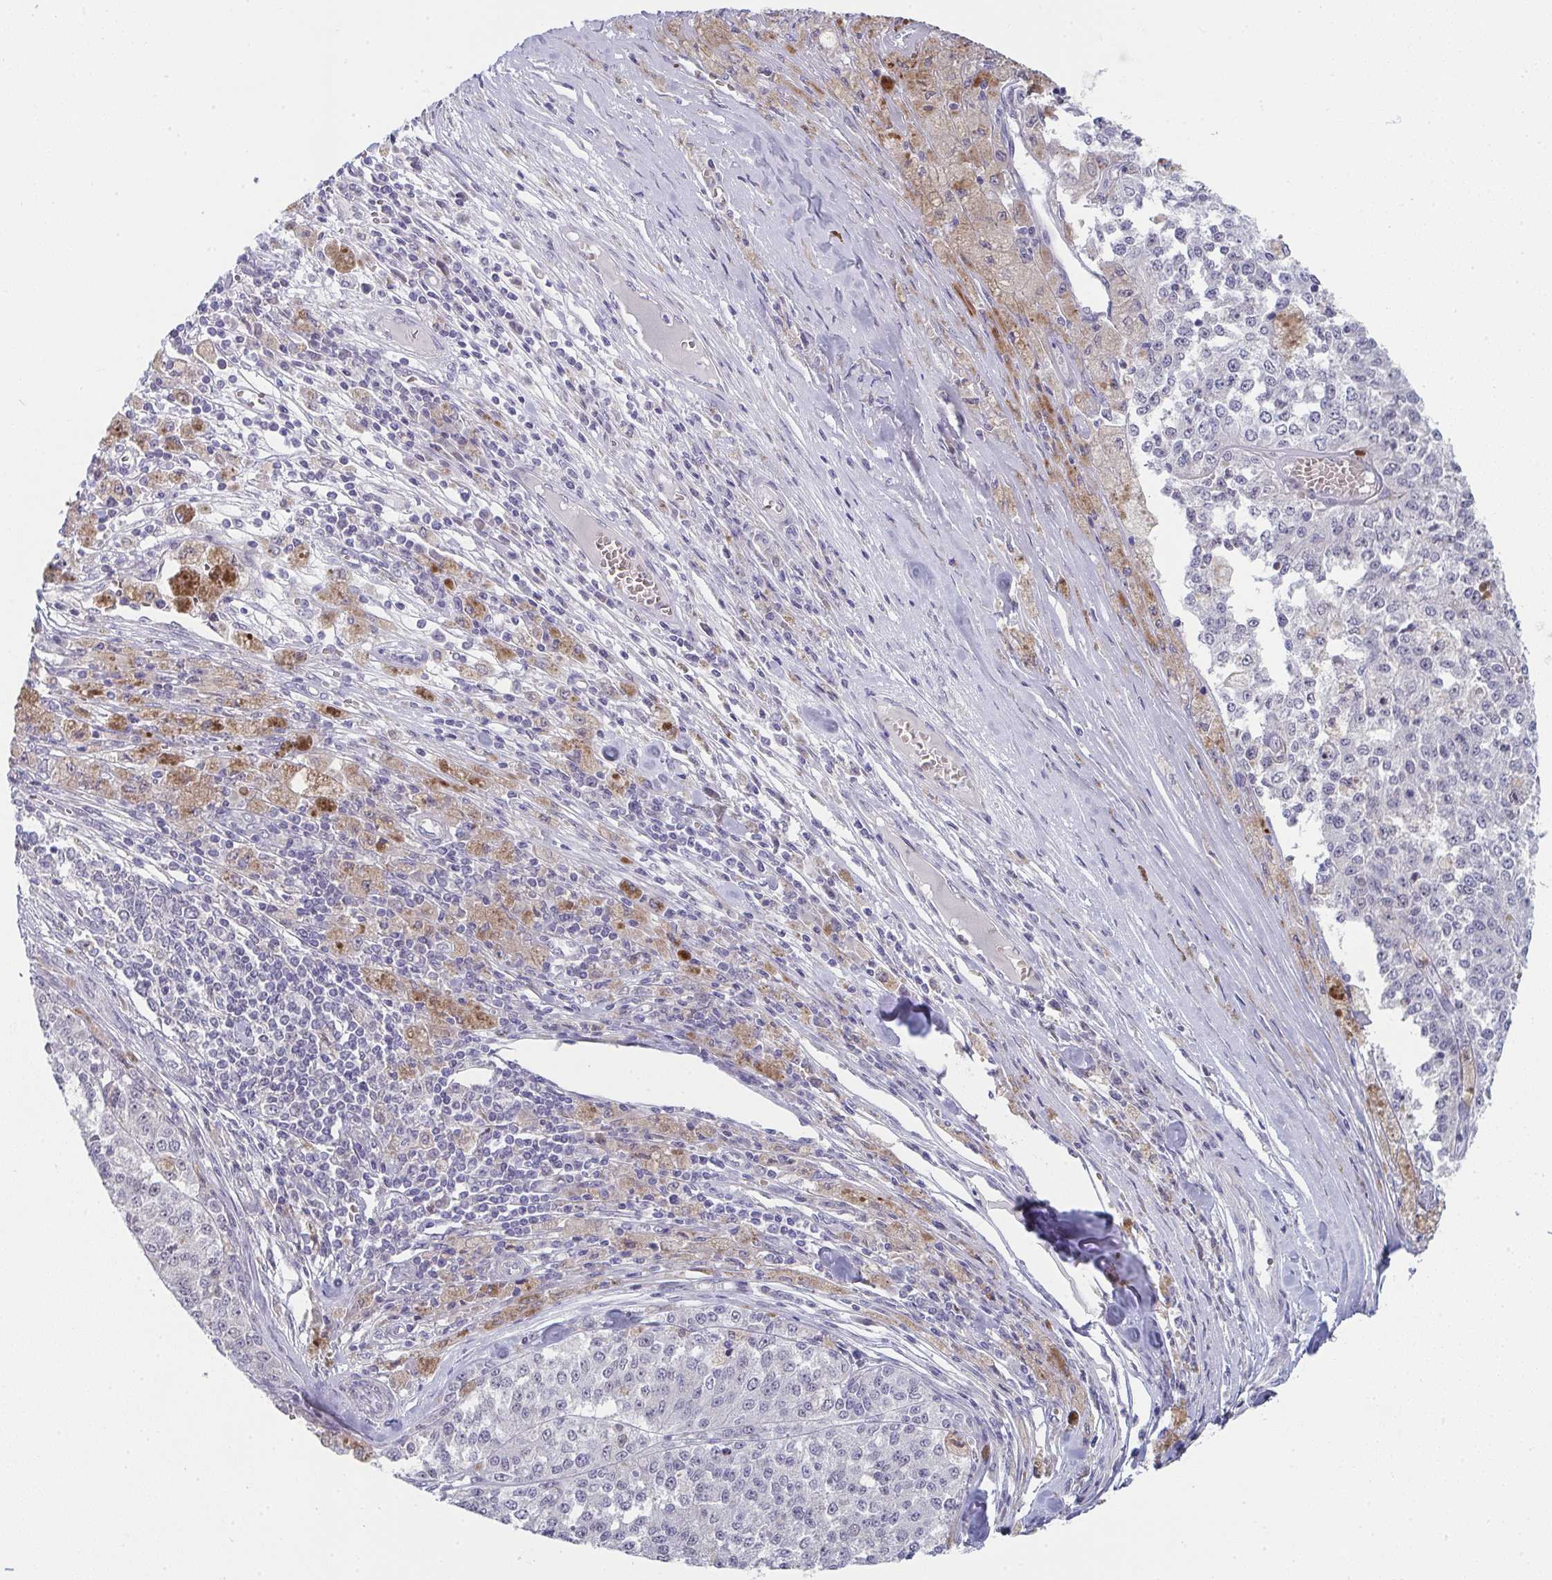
{"staining": {"intensity": "negative", "quantity": "none", "location": "none"}, "tissue": "melanoma", "cell_type": "Tumor cells", "image_type": "cancer", "snomed": [{"axis": "morphology", "description": "Malignant melanoma, Metastatic site"}, {"axis": "topography", "description": "Lymph node"}], "caption": "This is an immunohistochemistry (IHC) micrograph of melanoma. There is no positivity in tumor cells.", "gene": "VWDE", "patient": {"sex": "female", "age": 64}}